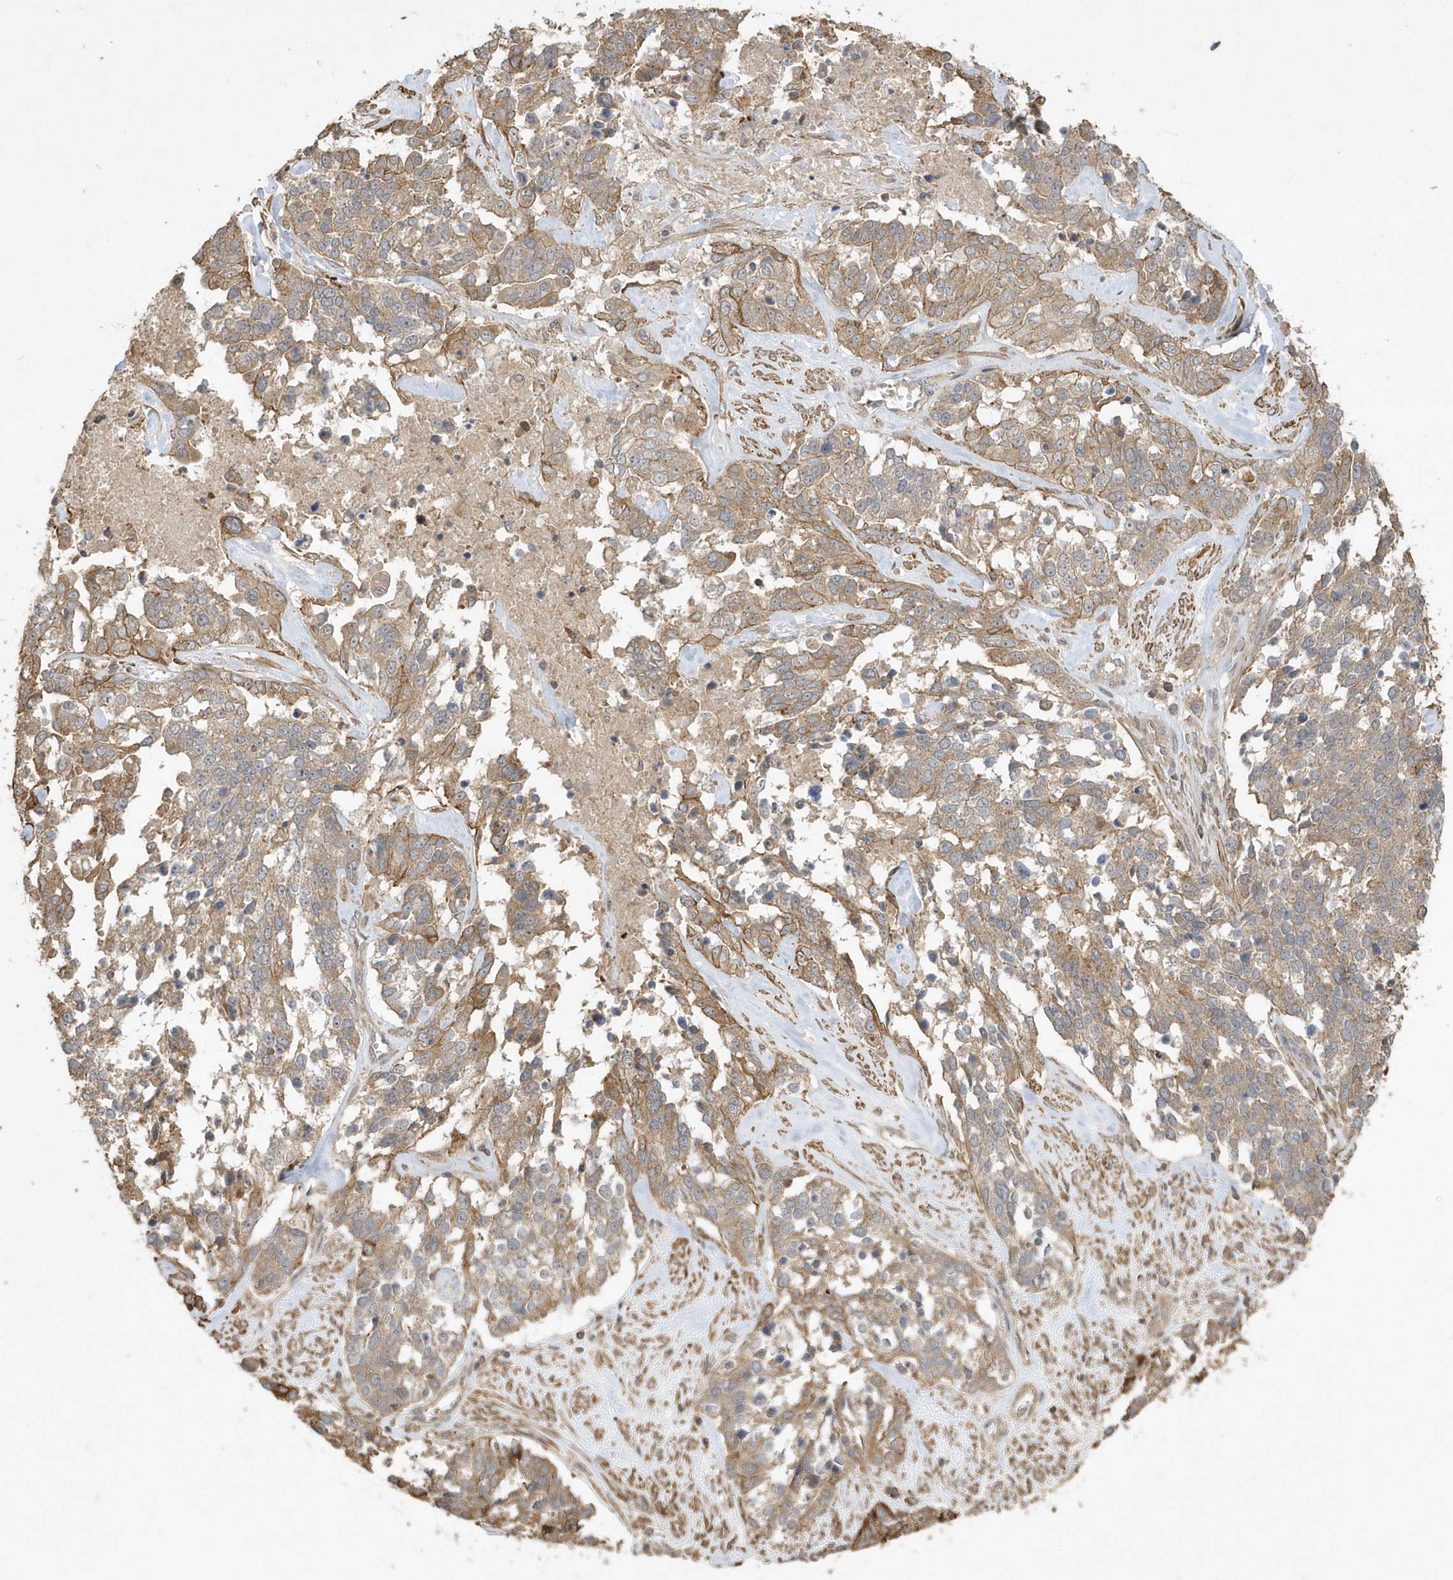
{"staining": {"intensity": "moderate", "quantity": ">75%", "location": "cytoplasmic/membranous"}, "tissue": "ovarian cancer", "cell_type": "Tumor cells", "image_type": "cancer", "snomed": [{"axis": "morphology", "description": "Cystadenocarcinoma, serous, NOS"}, {"axis": "topography", "description": "Ovary"}], "caption": "This image exhibits immunohistochemistry (IHC) staining of human serous cystadenocarcinoma (ovarian), with medium moderate cytoplasmic/membranous positivity in about >75% of tumor cells.", "gene": "SENP8", "patient": {"sex": "female", "age": 44}}